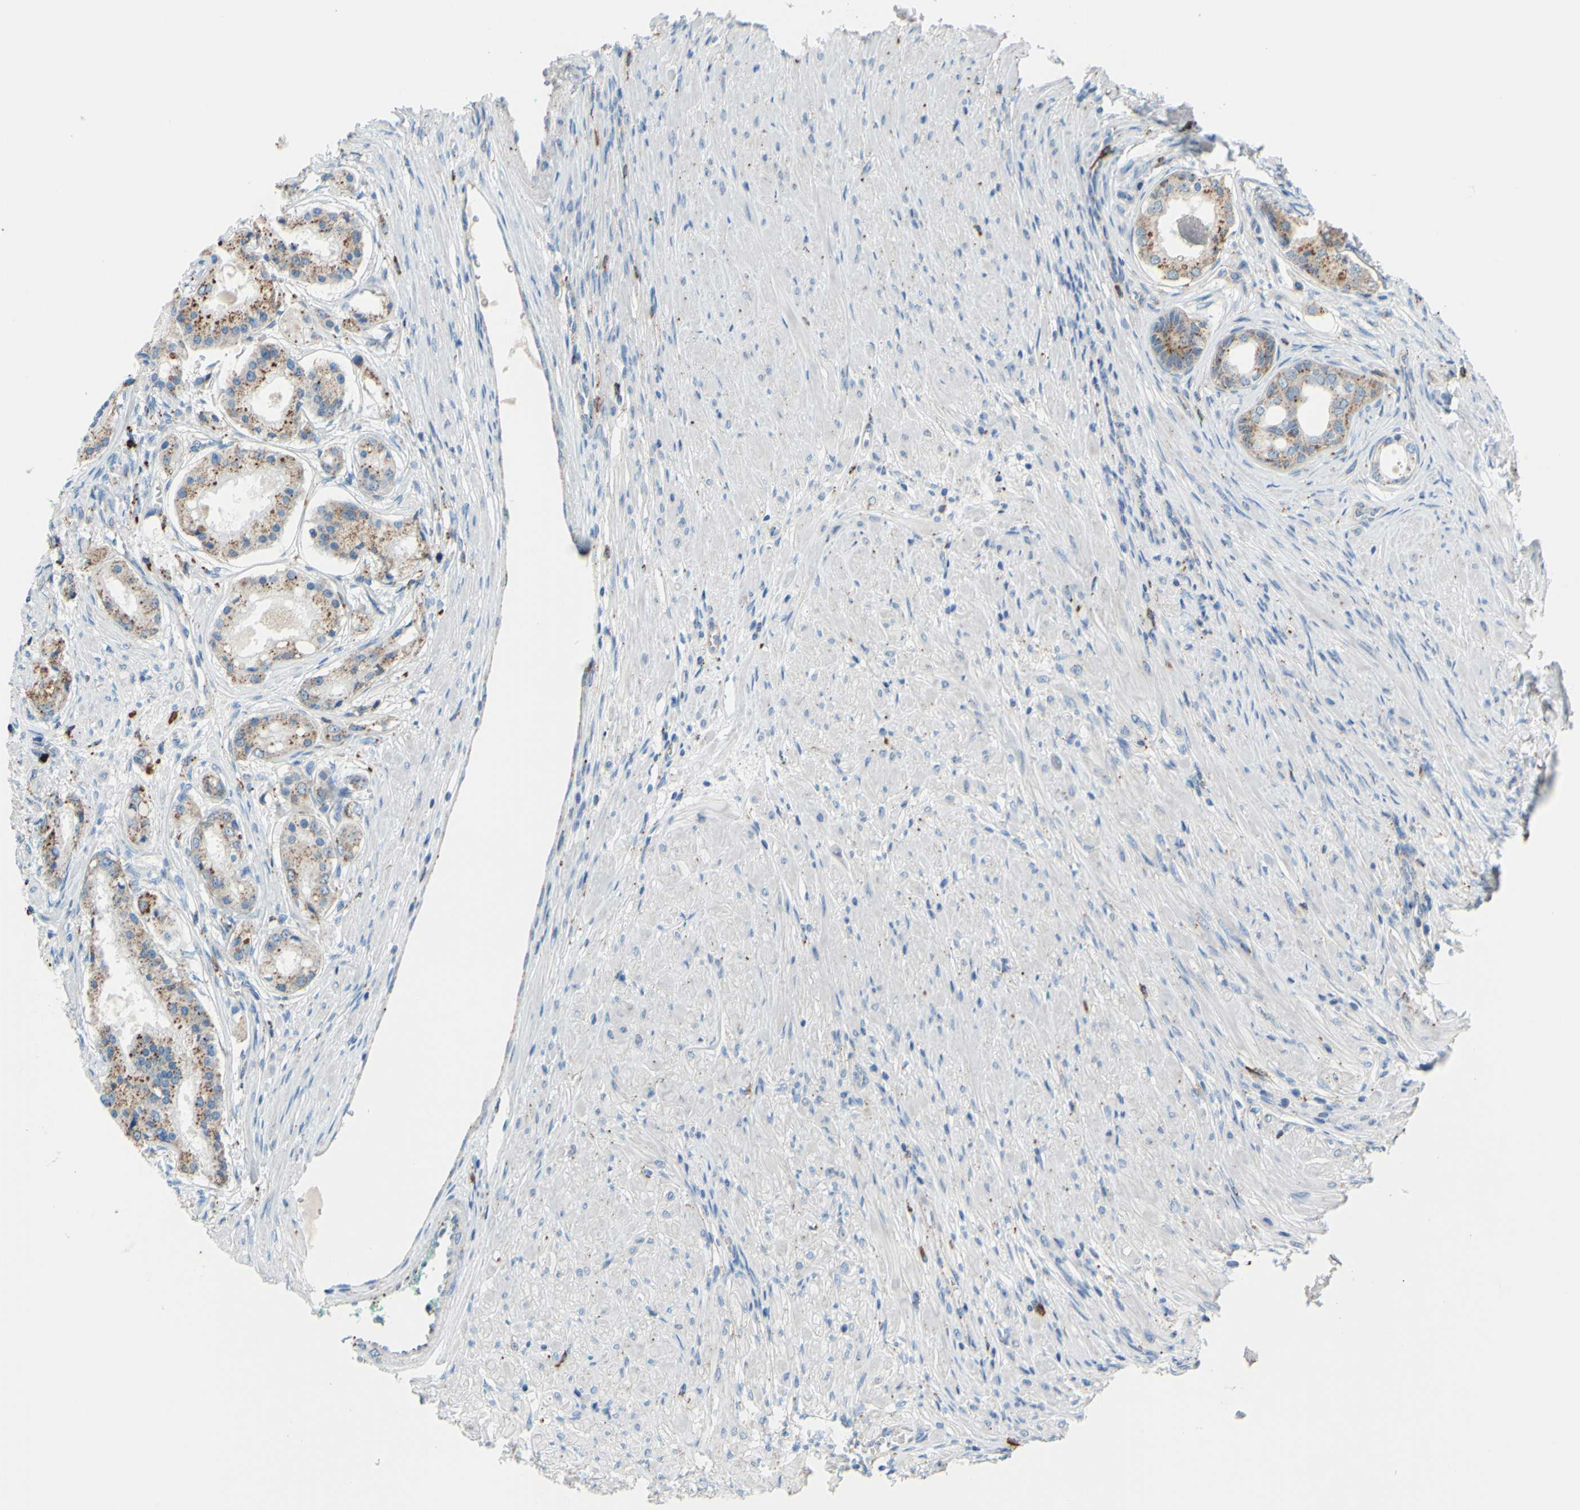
{"staining": {"intensity": "moderate", "quantity": ">75%", "location": "cytoplasmic/membranous"}, "tissue": "prostate cancer", "cell_type": "Tumor cells", "image_type": "cancer", "snomed": [{"axis": "morphology", "description": "Adenocarcinoma, High grade"}, {"axis": "topography", "description": "Prostate"}], "caption": "Immunohistochemistry (DAB) staining of human prostate high-grade adenocarcinoma reveals moderate cytoplasmic/membranous protein expression in about >75% of tumor cells.", "gene": "CTSD", "patient": {"sex": "male", "age": 59}}